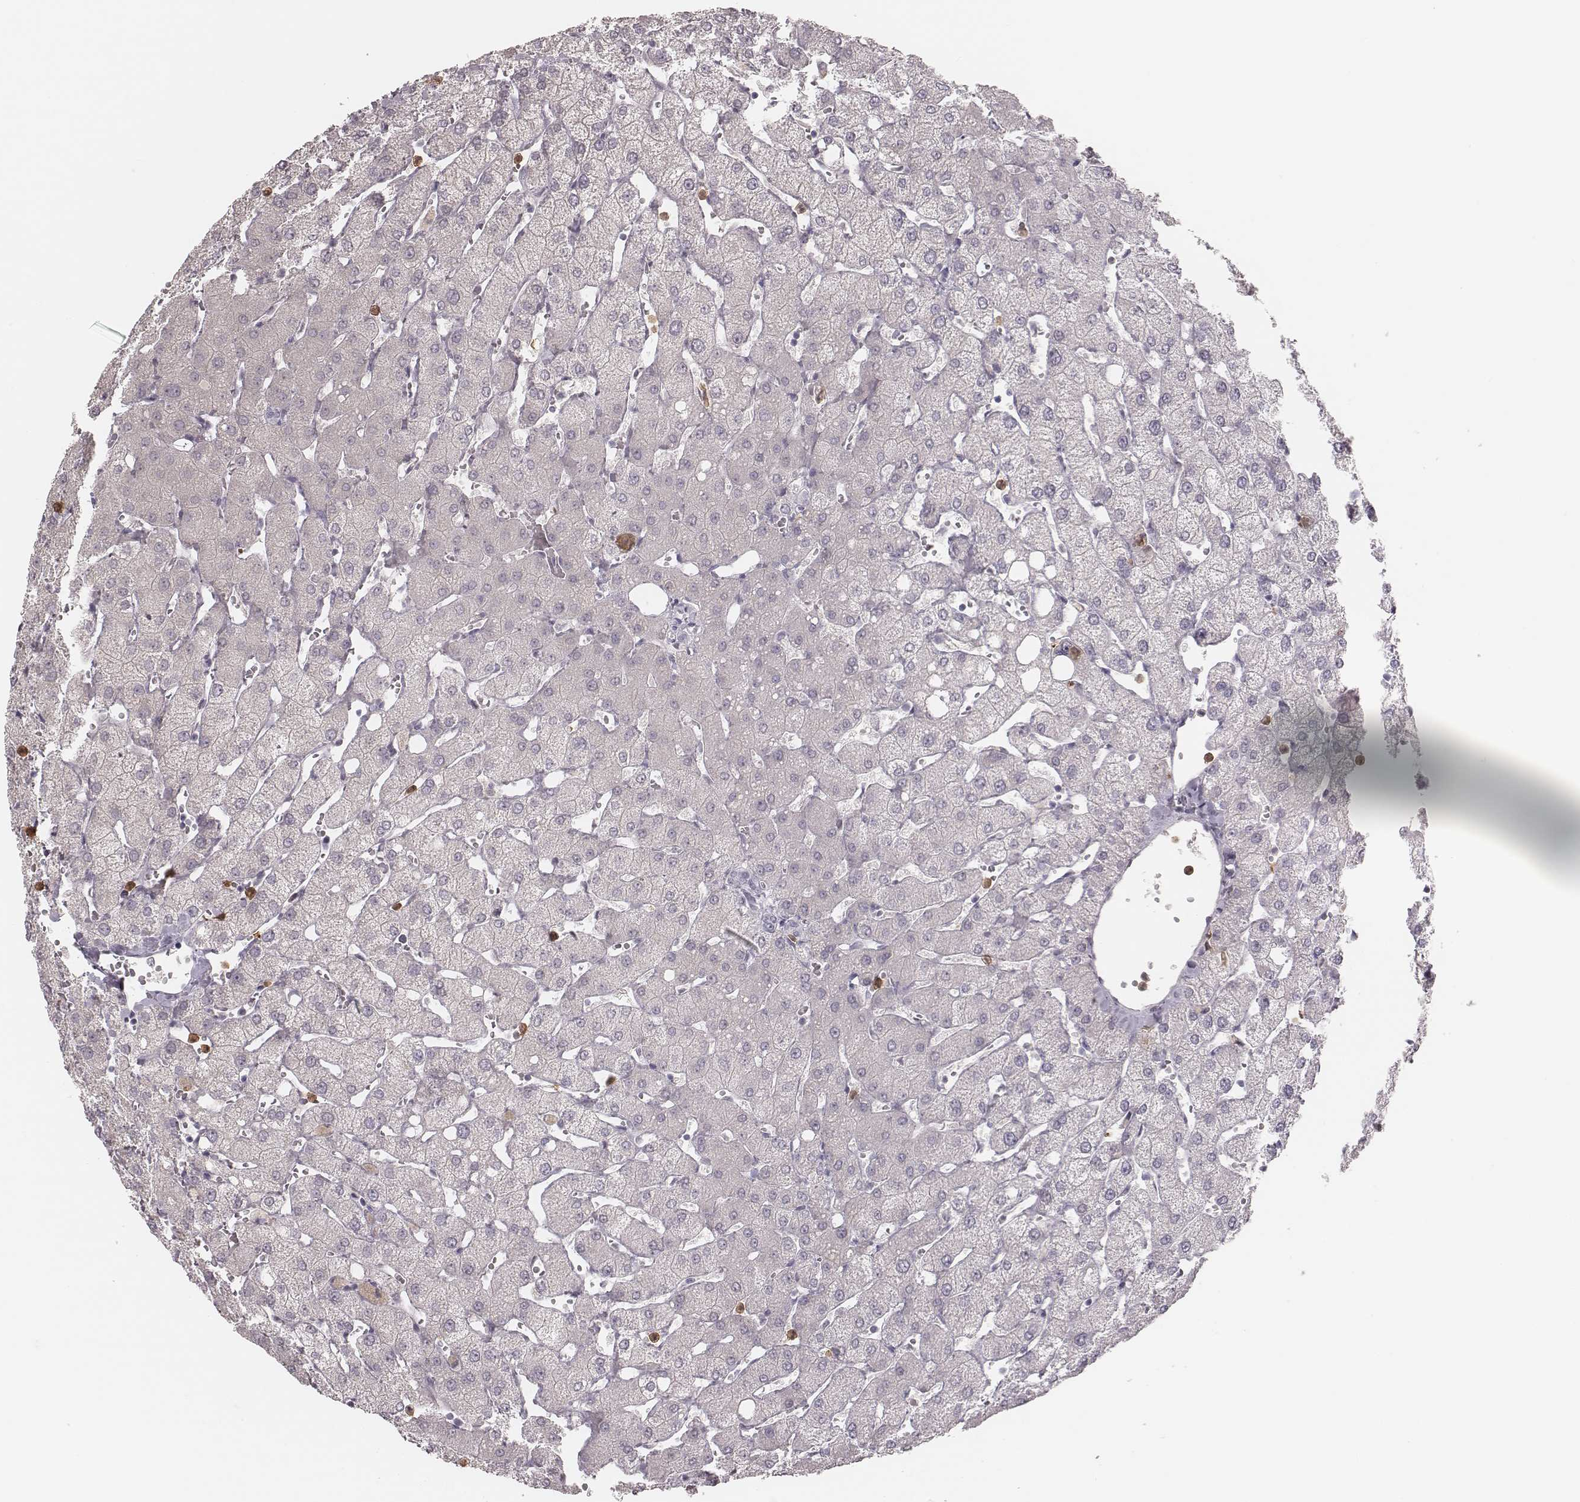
{"staining": {"intensity": "negative", "quantity": "none", "location": "none"}, "tissue": "liver", "cell_type": "Cholangiocytes", "image_type": "normal", "snomed": [{"axis": "morphology", "description": "Normal tissue, NOS"}, {"axis": "topography", "description": "Liver"}], "caption": "DAB immunohistochemical staining of unremarkable human liver exhibits no significant expression in cholangiocytes. The staining was performed using DAB (3,3'-diaminobenzidine) to visualize the protein expression in brown, while the nuclei were stained in blue with hematoxylin (Magnification: 20x).", "gene": "KITLG", "patient": {"sex": "female", "age": 54}}